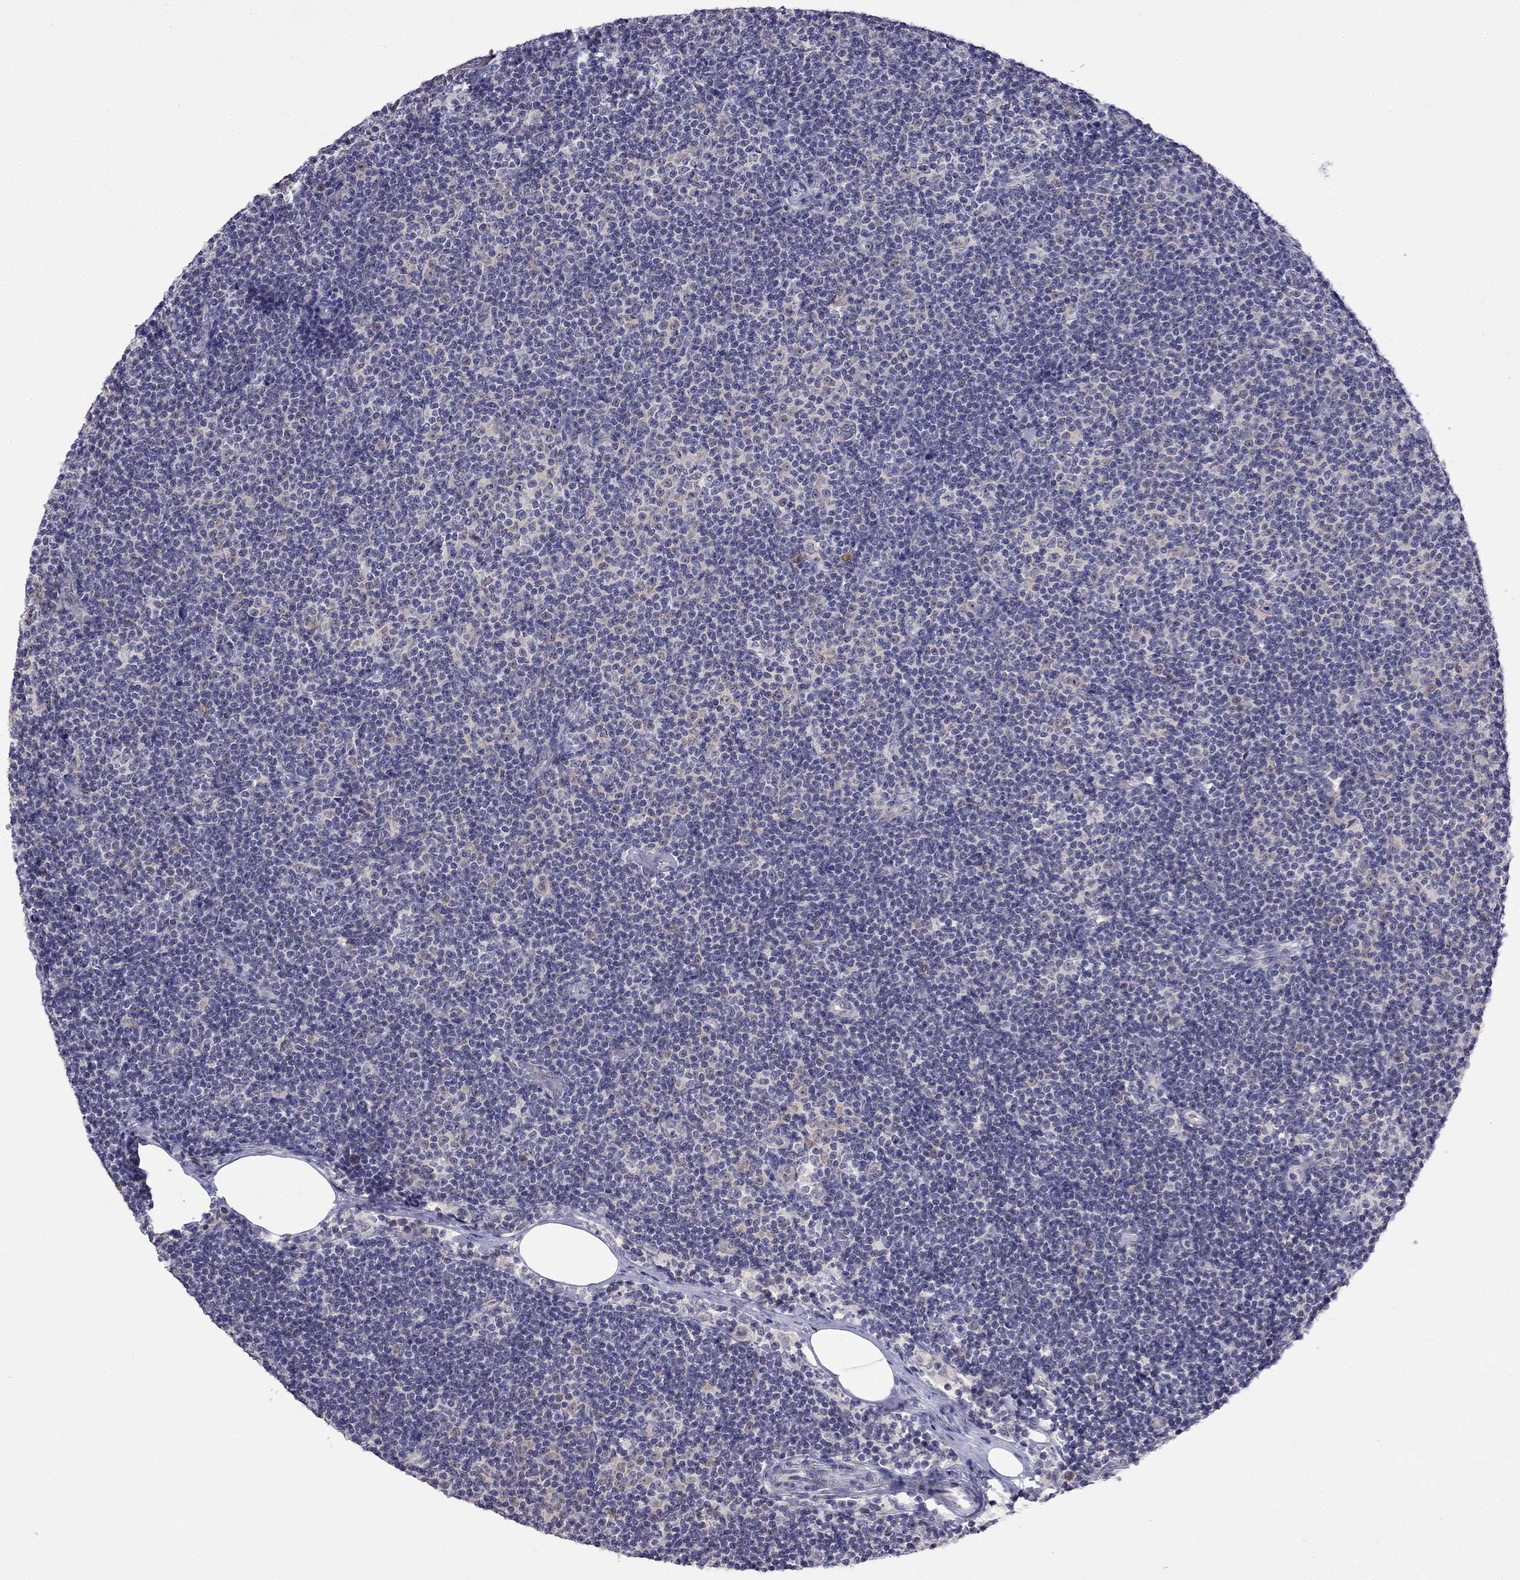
{"staining": {"intensity": "negative", "quantity": "none", "location": "none"}, "tissue": "lymphoma", "cell_type": "Tumor cells", "image_type": "cancer", "snomed": [{"axis": "morphology", "description": "Malignant lymphoma, non-Hodgkin's type, Low grade"}, {"axis": "topography", "description": "Lymph node"}], "caption": "High power microscopy photomicrograph of an immunohistochemistry histopathology image of malignant lymphoma, non-Hodgkin's type (low-grade), revealing no significant positivity in tumor cells.", "gene": "C16orf89", "patient": {"sex": "male", "age": 81}}